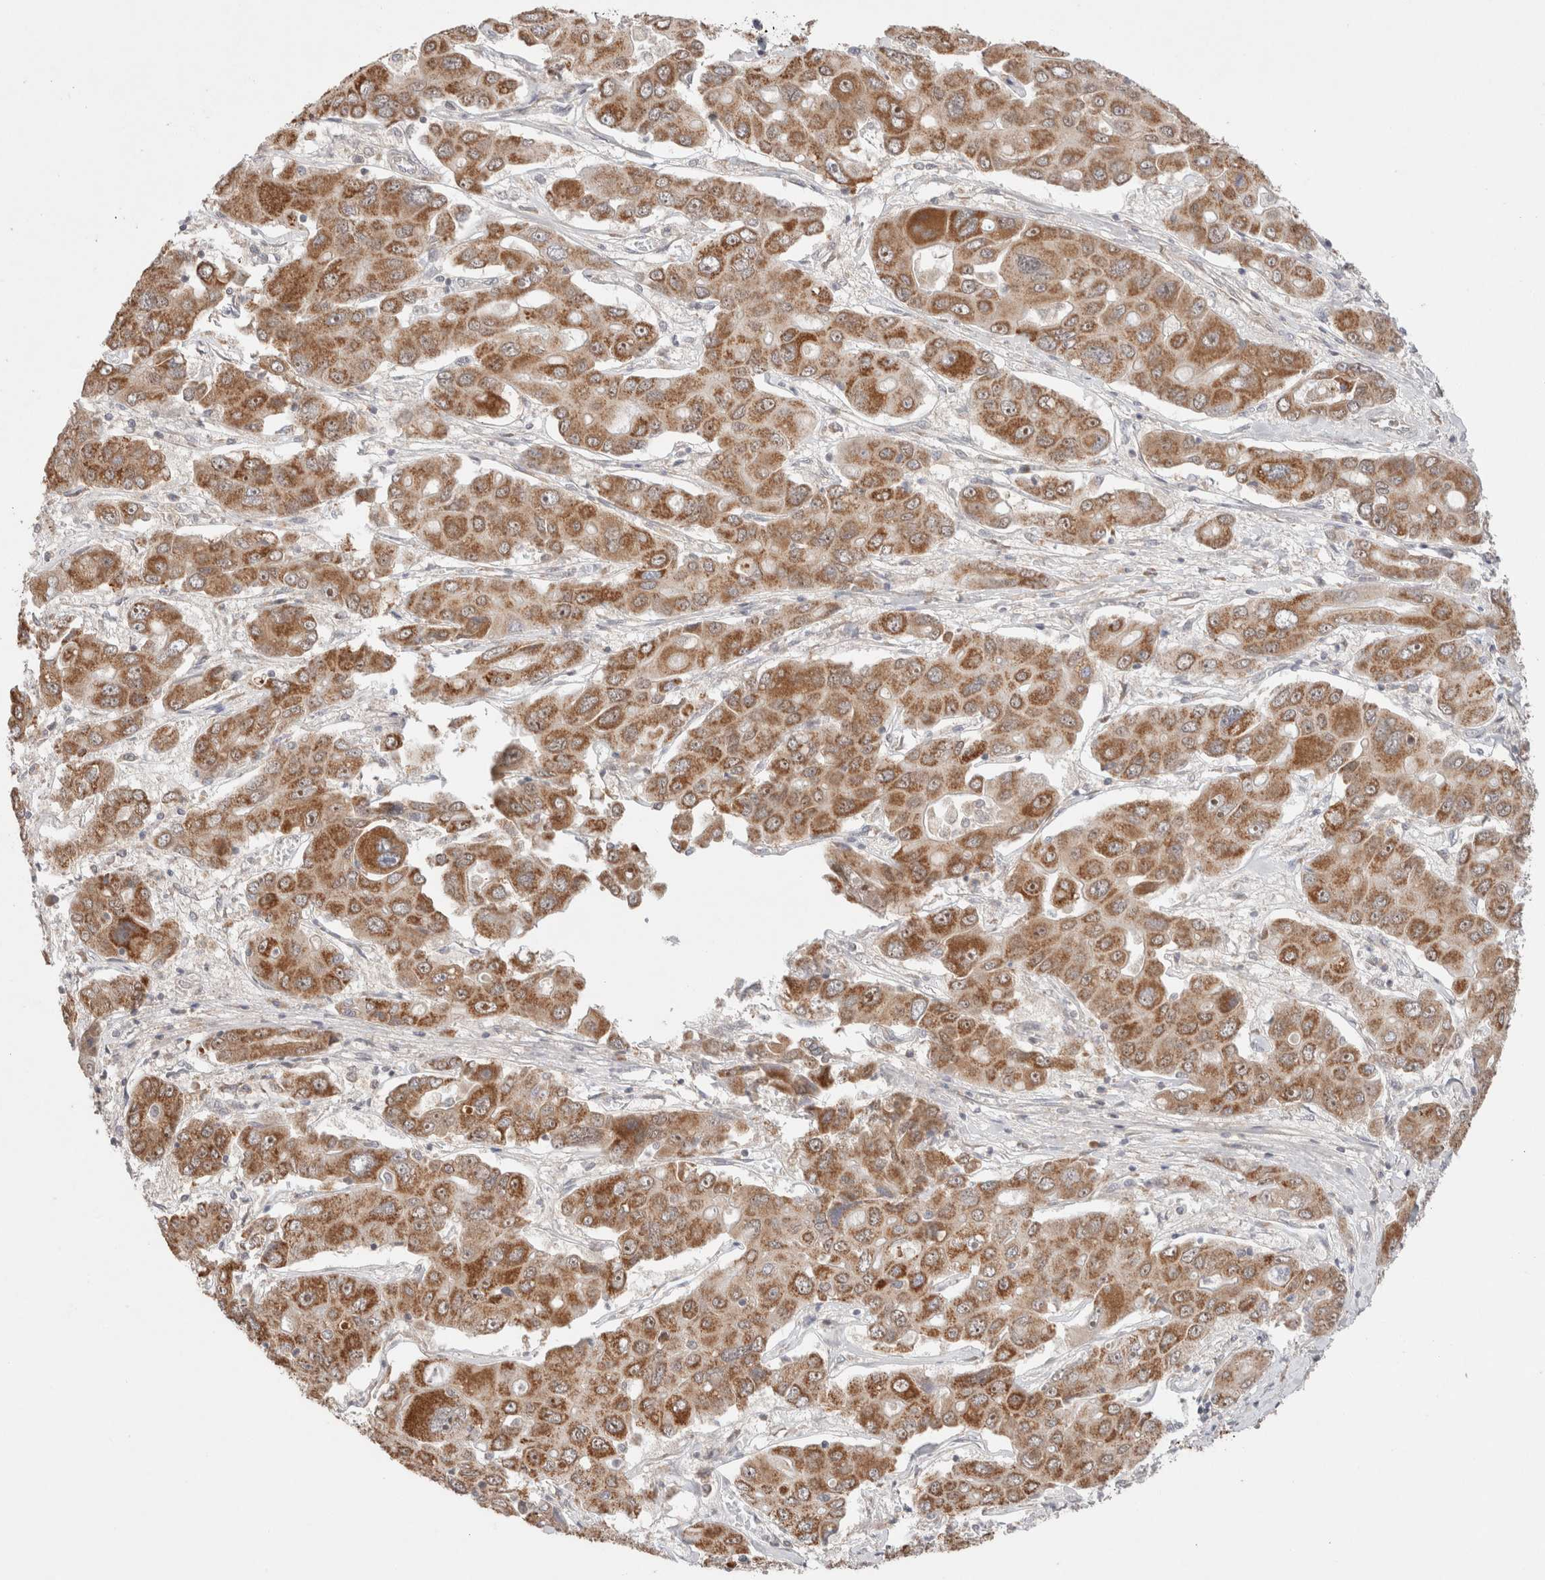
{"staining": {"intensity": "moderate", "quantity": ">75%", "location": "cytoplasmic/membranous,nuclear"}, "tissue": "liver cancer", "cell_type": "Tumor cells", "image_type": "cancer", "snomed": [{"axis": "morphology", "description": "Cholangiocarcinoma"}, {"axis": "topography", "description": "Liver"}], "caption": "Immunohistochemistry micrograph of human liver cancer stained for a protein (brown), which shows medium levels of moderate cytoplasmic/membranous and nuclear positivity in approximately >75% of tumor cells.", "gene": "ERI3", "patient": {"sex": "male", "age": 67}}